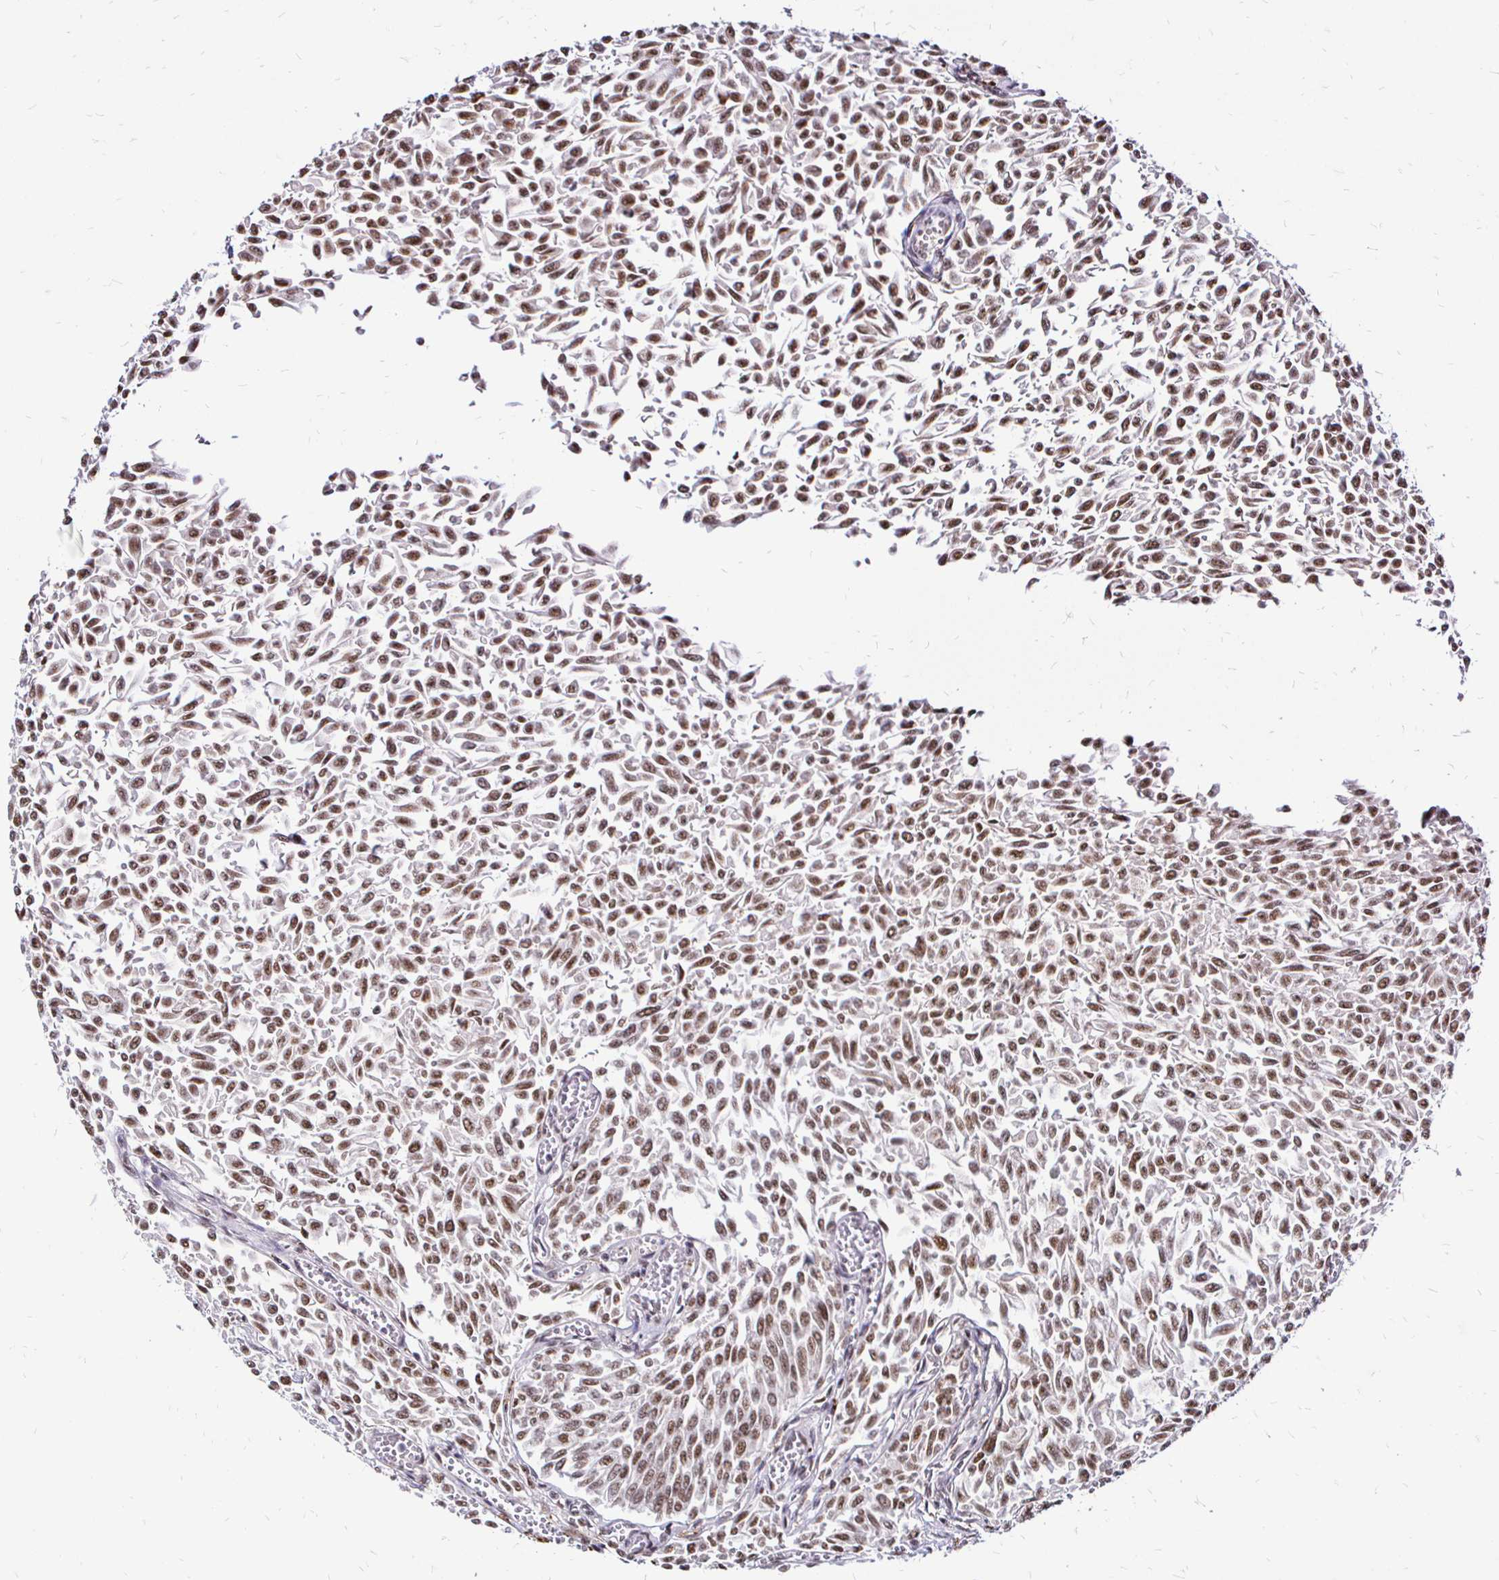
{"staining": {"intensity": "moderate", "quantity": ">75%", "location": "nuclear"}, "tissue": "urothelial cancer", "cell_type": "Tumor cells", "image_type": "cancer", "snomed": [{"axis": "morphology", "description": "Urothelial carcinoma, NOS"}, {"axis": "topography", "description": "Urinary bladder"}], "caption": "Immunohistochemical staining of human urothelial cancer exhibits moderate nuclear protein expression in approximately >75% of tumor cells.", "gene": "SIN3A", "patient": {"sex": "male", "age": 59}}